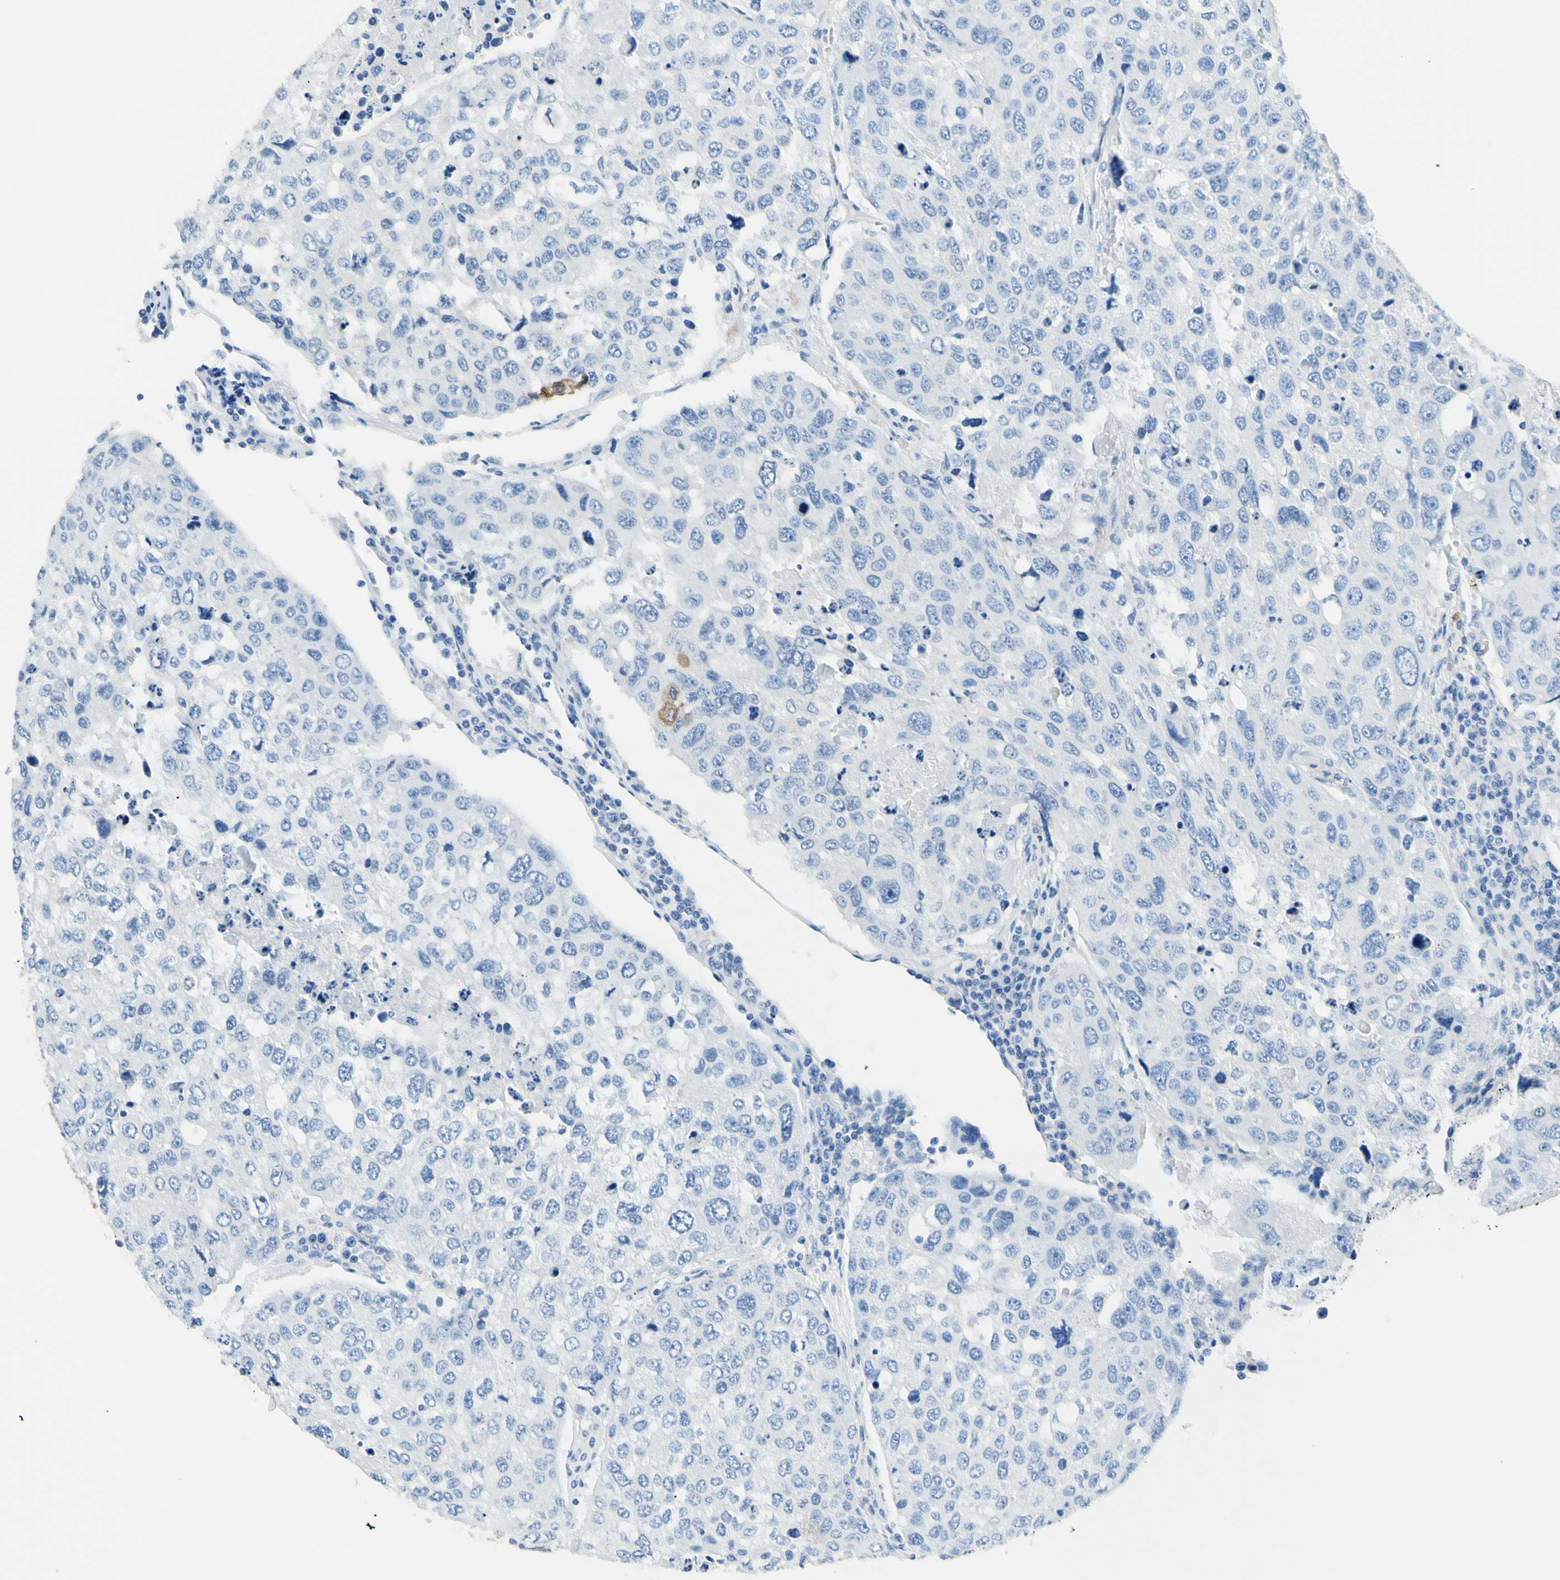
{"staining": {"intensity": "negative", "quantity": "none", "location": "none"}, "tissue": "urothelial cancer", "cell_type": "Tumor cells", "image_type": "cancer", "snomed": [{"axis": "morphology", "description": "Urothelial carcinoma, High grade"}, {"axis": "topography", "description": "Lymph node"}, {"axis": "topography", "description": "Urinary bladder"}], "caption": "An immunohistochemistry (IHC) photomicrograph of urothelial carcinoma (high-grade) is shown. There is no staining in tumor cells of urothelial carcinoma (high-grade). (DAB (3,3'-diaminobenzidine) immunohistochemistry visualized using brightfield microscopy, high magnification).", "gene": "HPCA", "patient": {"sex": "male", "age": 51}}